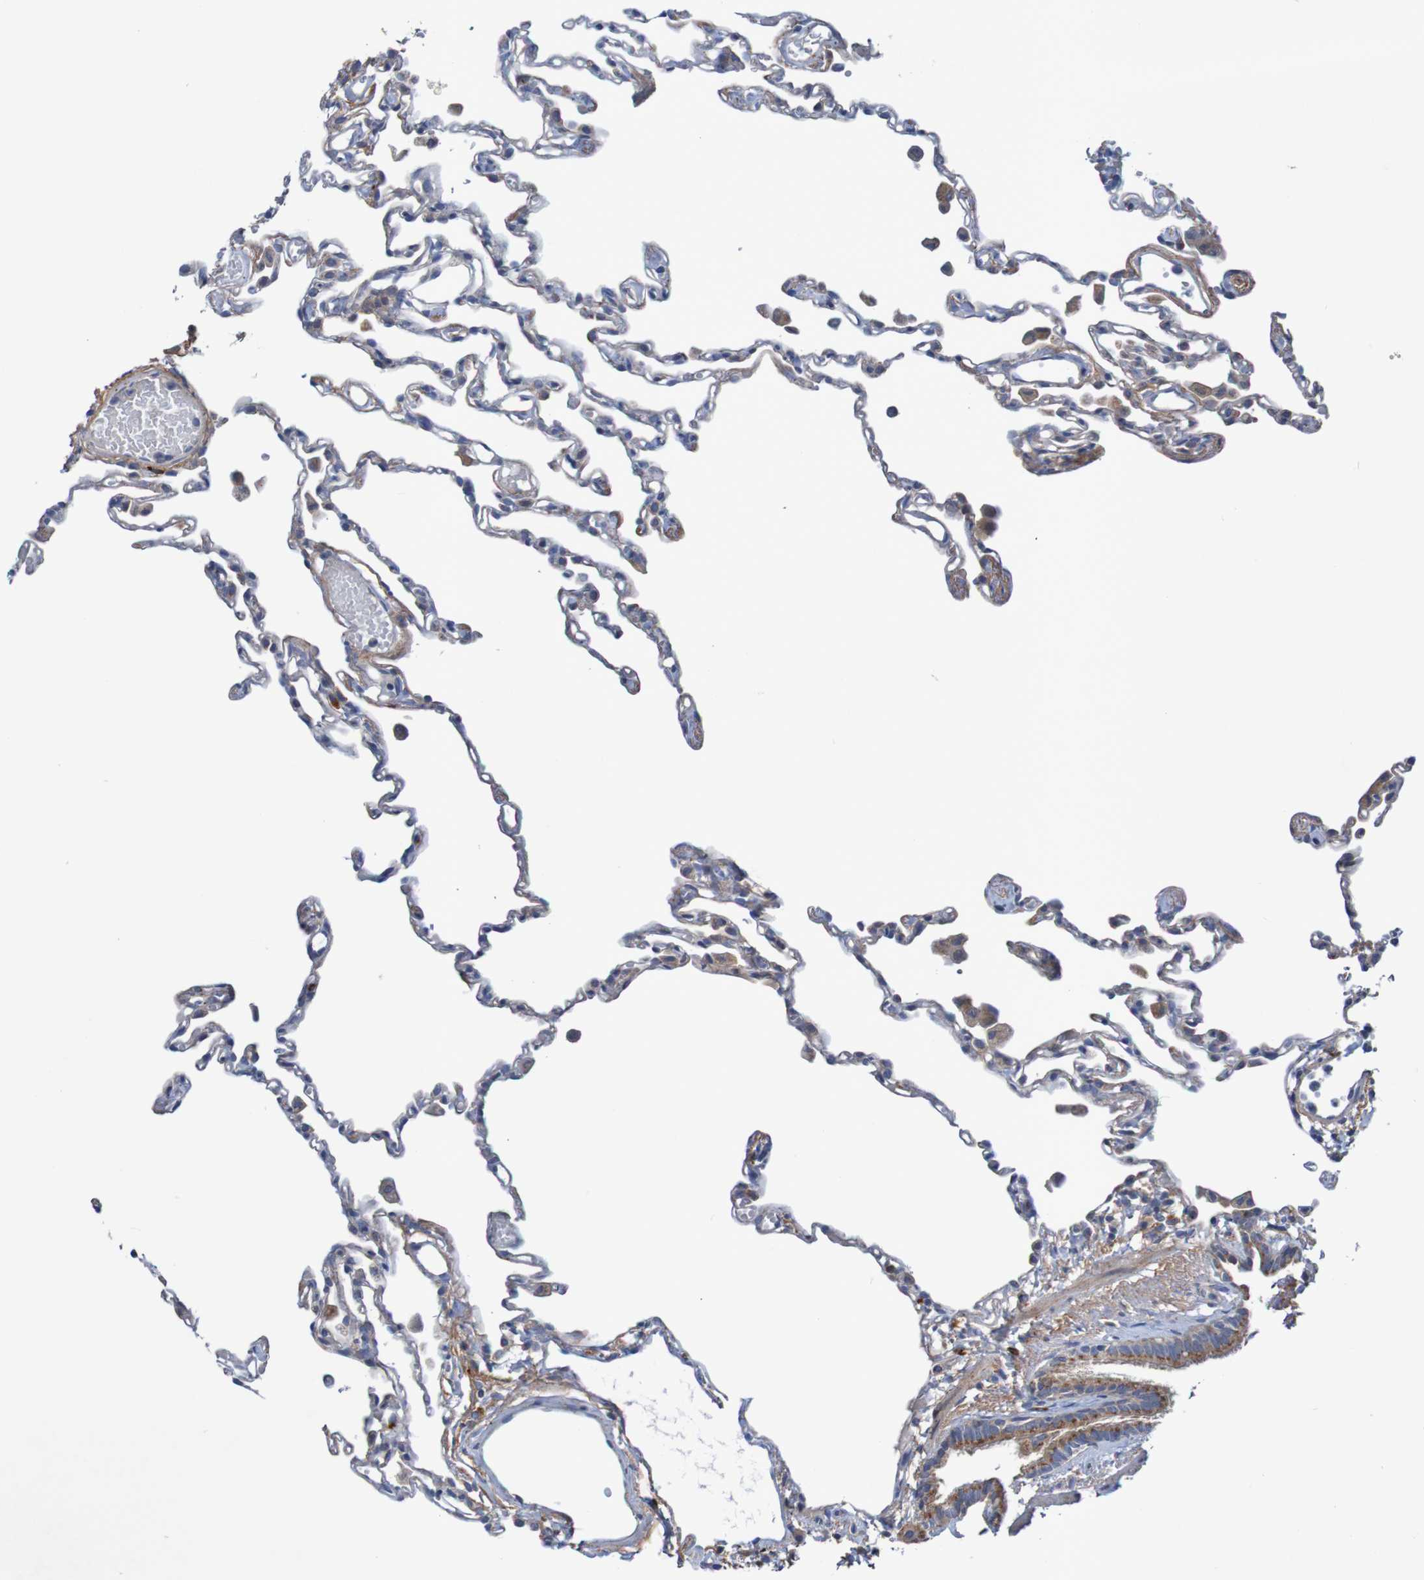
{"staining": {"intensity": "negative", "quantity": "none", "location": "none"}, "tissue": "lung", "cell_type": "Alveolar cells", "image_type": "normal", "snomed": [{"axis": "morphology", "description": "Normal tissue, NOS"}, {"axis": "topography", "description": "Lung"}], "caption": "This is an IHC micrograph of unremarkable lung. There is no staining in alveolar cells.", "gene": "ANGPT4", "patient": {"sex": "female", "age": 49}}